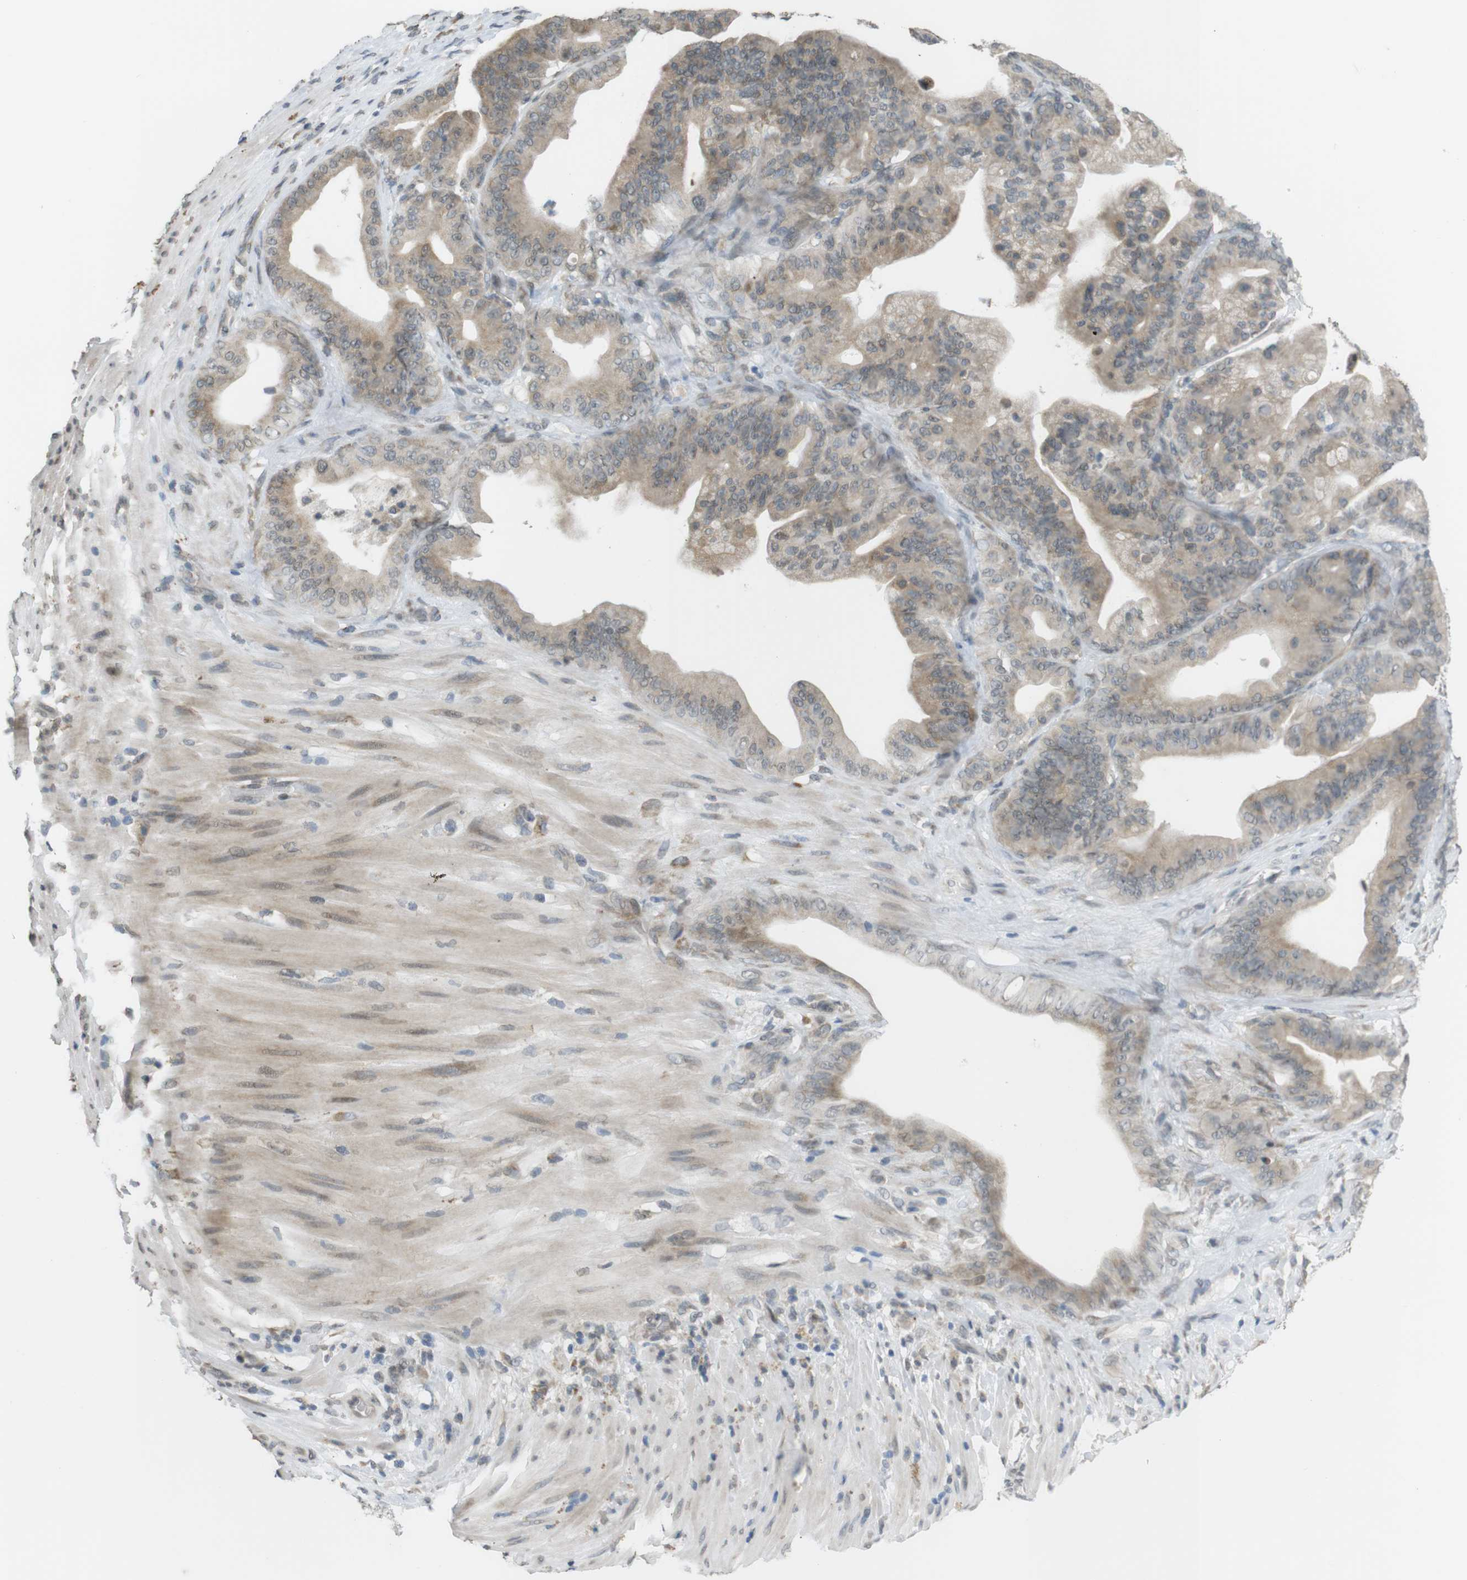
{"staining": {"intensity": "weak", "quantity": ">75%", "location": "cytoplasmic/membranous"}, "tissue": "pancreatic cancer", "cell_type": "Tumor cells", "image_type": "cancer", "snomed": [{"axis": "morphology", "description": "Adenocarcinoma, NOS"}, {"axis": "topography", "description": "Pancreas"}], "caption": "A histopathology image of human pancreatic cancer stained for a protein shows weak cytoplasmic/membranous brown staining in tumor cells.", "gene": "FZD10", "patient": {"sex": "male", "age": 63}}